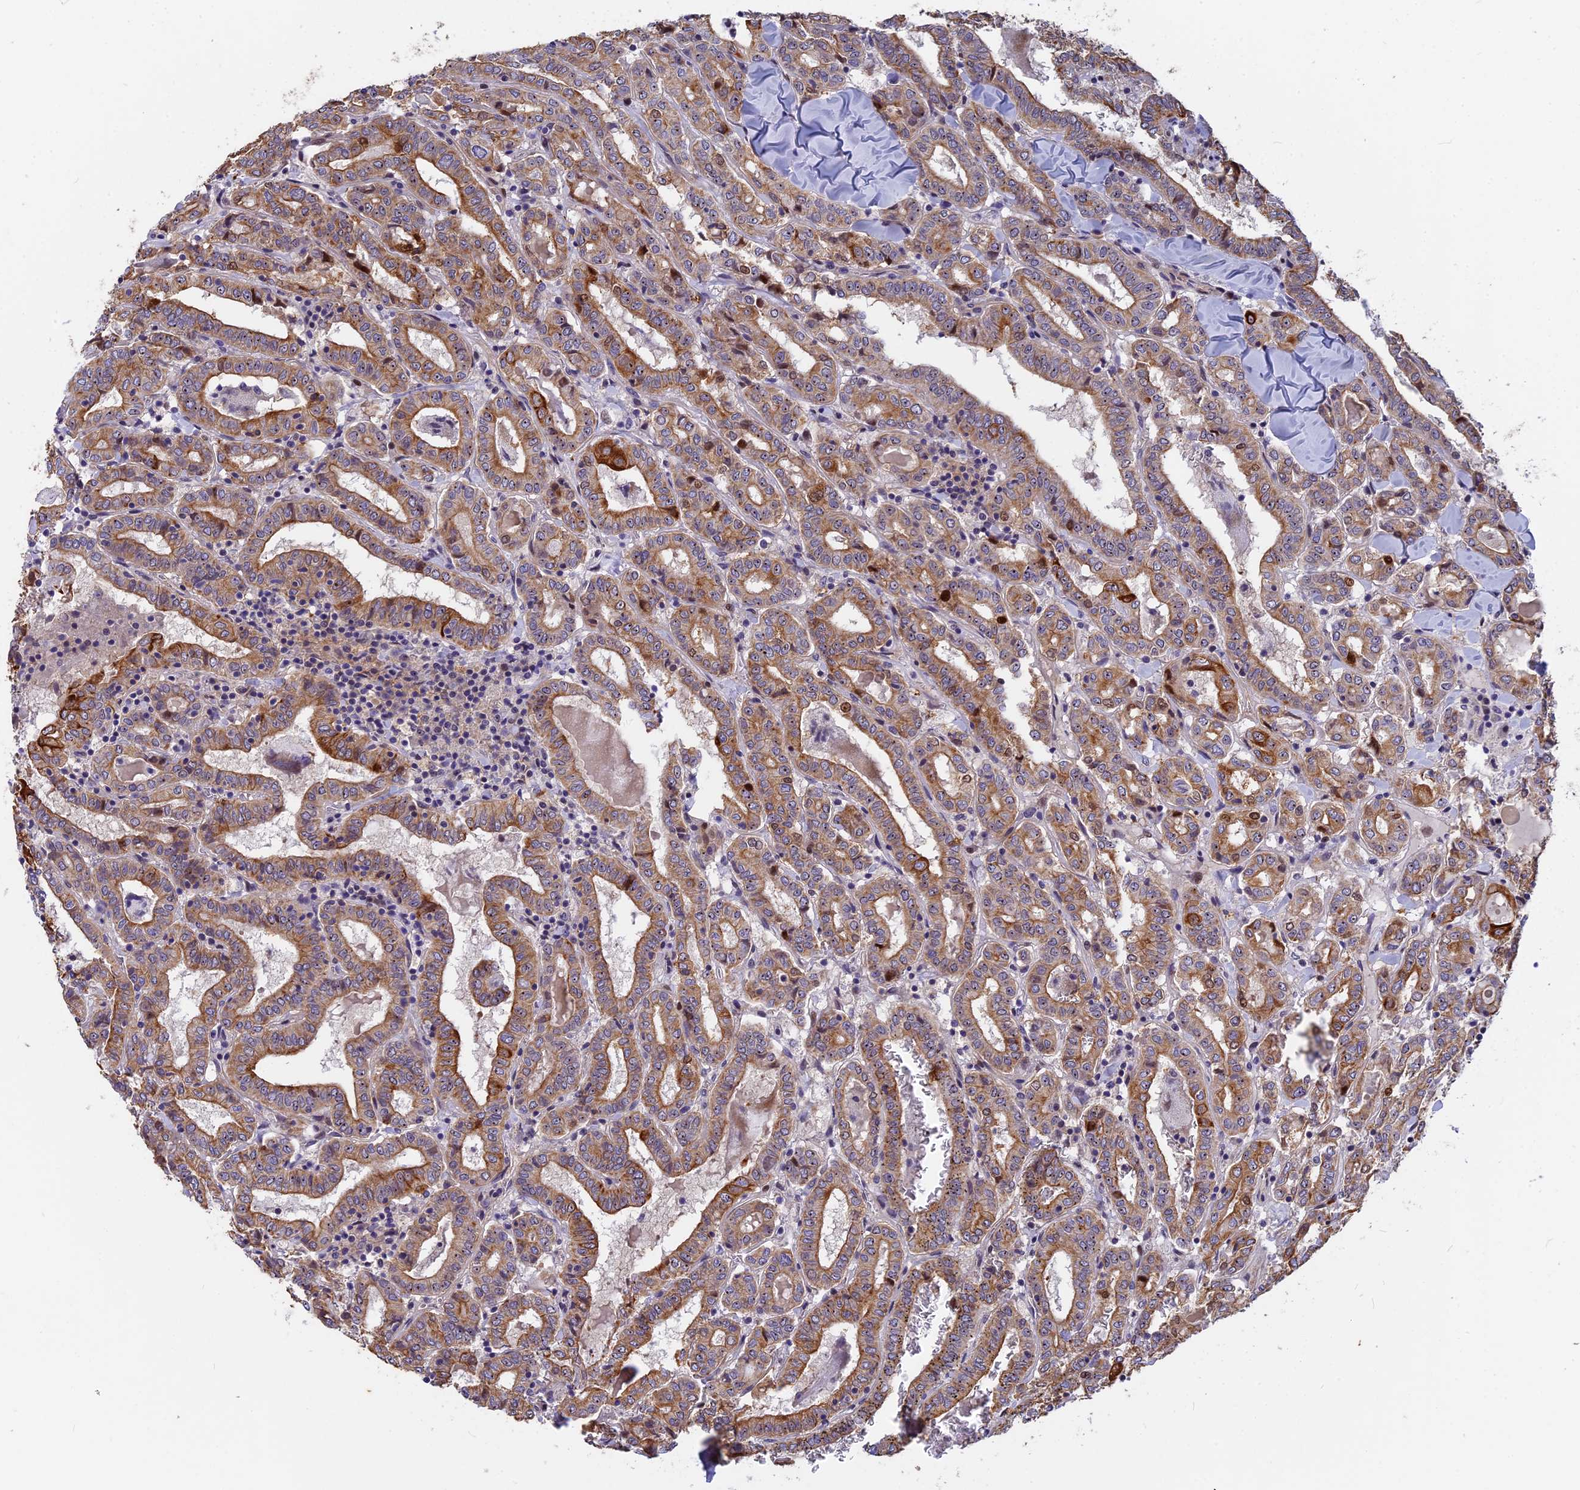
{"staining": {"intensity": "moderate", "quantity": ">75%", "location": "cytoplasmic/membranous"}, "tissue": "thyroid cancer", "cell_type": "Tumor cells", "image_type": "cancer", "snomed": [{"axis": "morphology", "description": "Papillary adenocarcinoma, NOS"}, {"axis": "topography", "description": "Thyroid gland"}], "caption": "Brown immunohistochemical staining in thyroid papillary adenocarcinoma displays moderate cytoplasmic/membranous staining in about >75% of tumor cells. Using DAB (3,3'-diaminobenzidine) (brown) and hematoxylin (blue) stains, captured at high magnification using brightfield microscopy.", "gene": "ANKRD34B", "patient": {"sex": "female", "age": 72}}